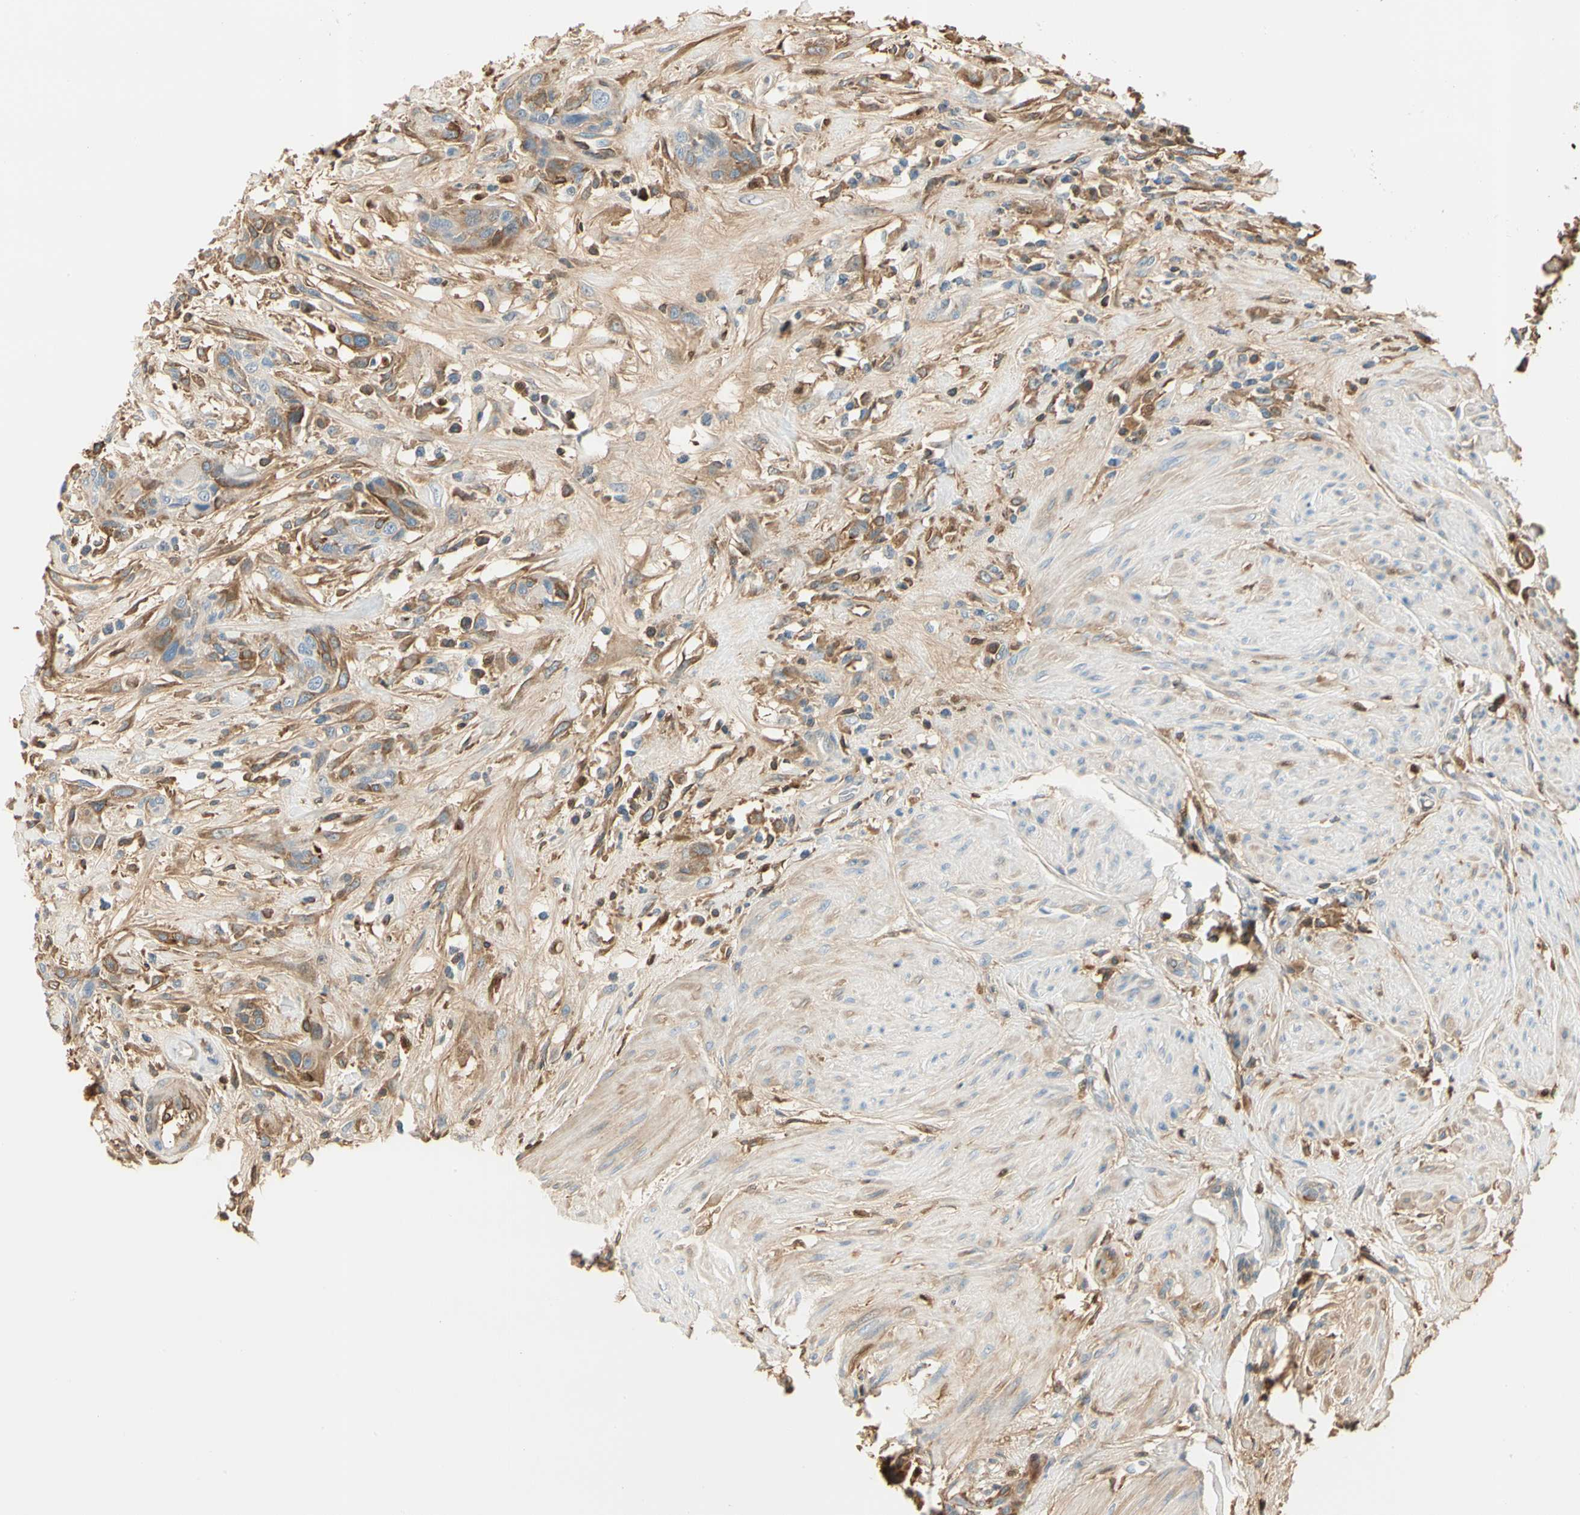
{"staining": {"intensity": "moderate", "quantity": ">75%", "location": "cytoplasmic/membranous"}, "tissue": "urothelial cancer", "cell_type": "Tumor cells", "image_type": "cancer", "snomed": [{"axis": "morphology", "description": "Urothelial carcinoma, High grade"}, {"axis": "topography", "description": "Urinary bladder"}], "caption": "Brown immunohistochemical staining in human high-grade urothelial carcinoma shows moderate cytoplasmic/membranous expression in about >75% of tumor cells.", "gene": "LAMB3", "patient": {"sex": "male", "age": 35}}